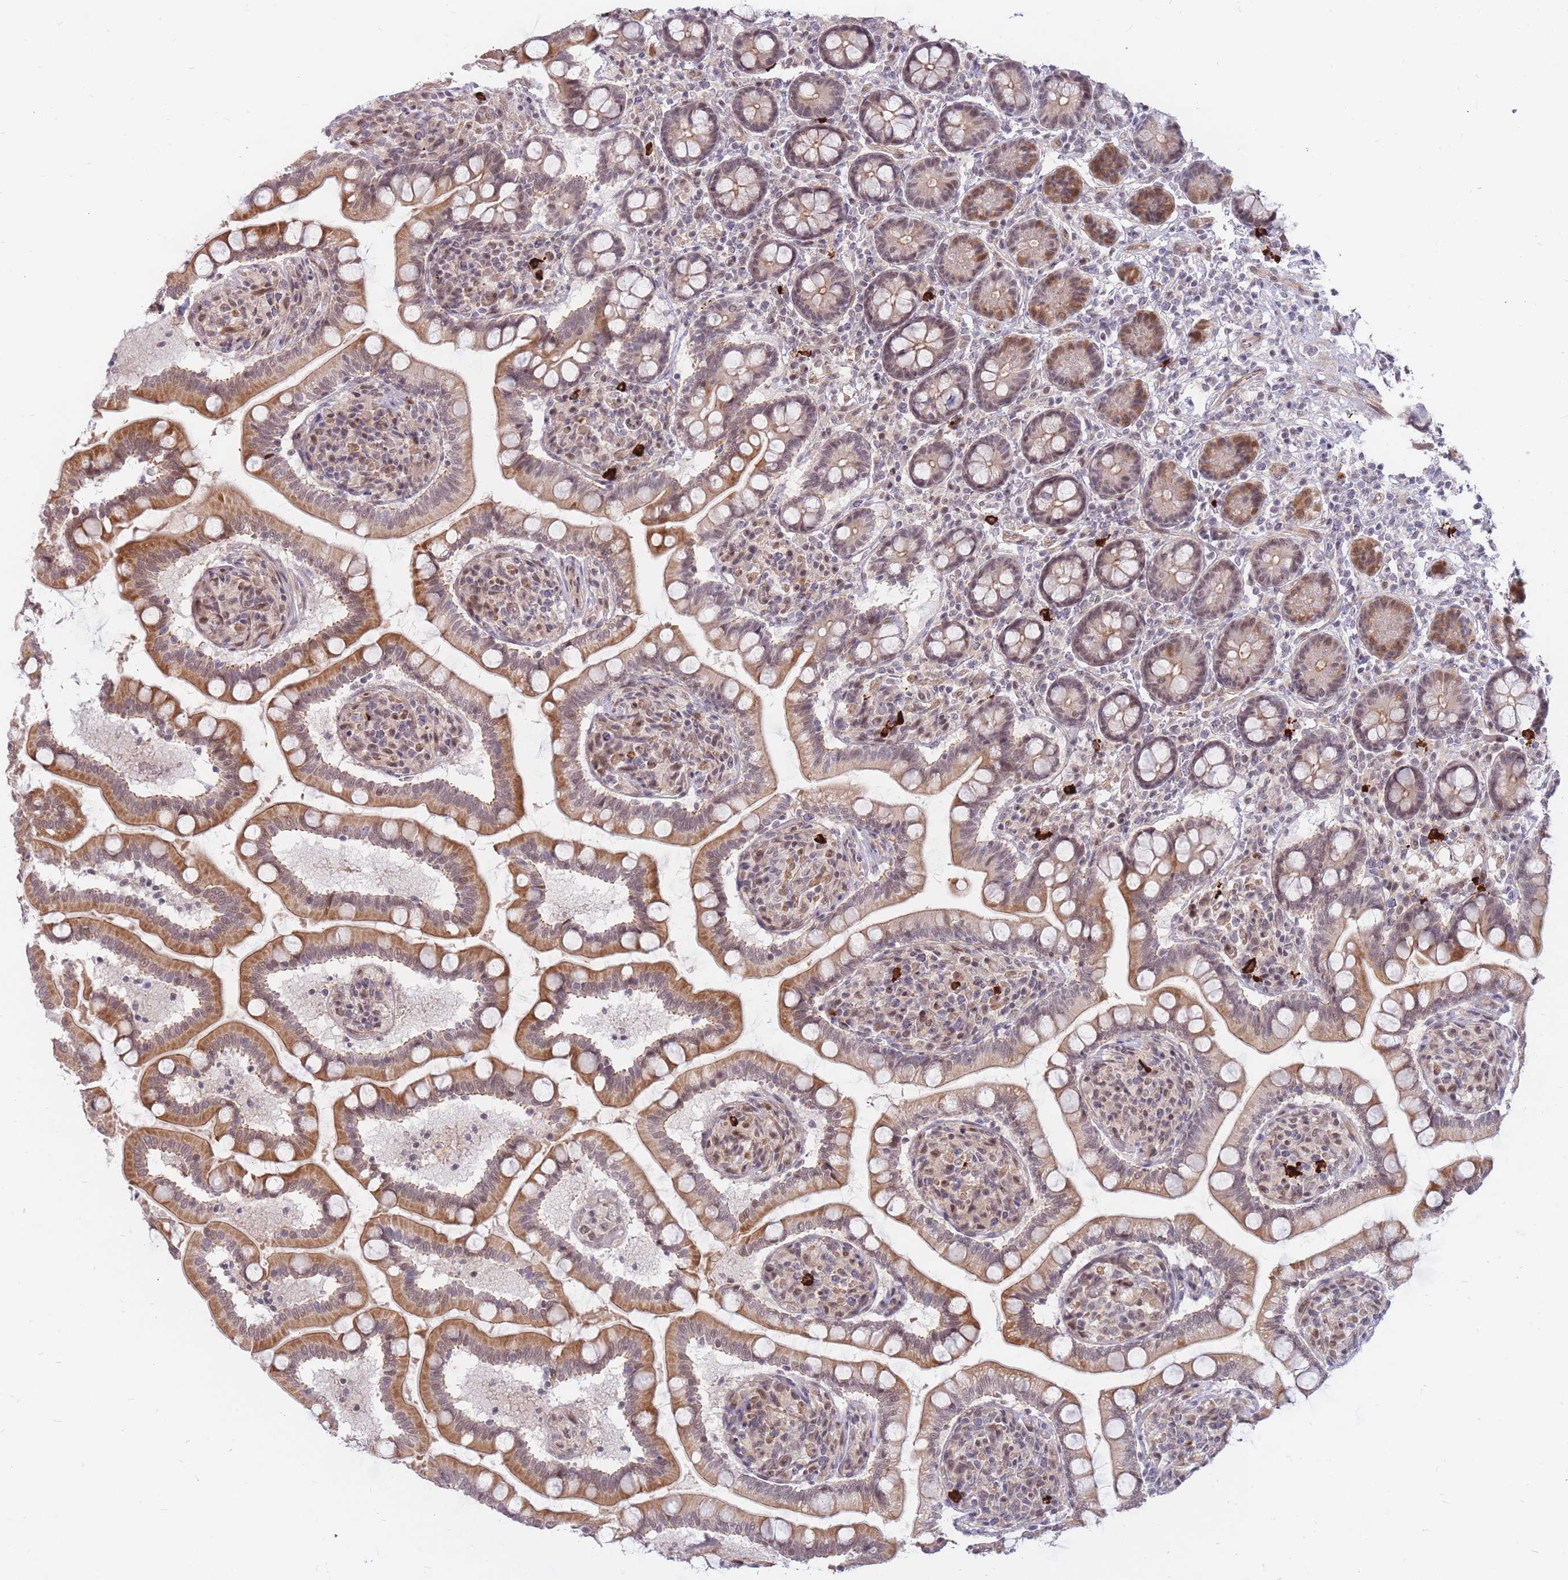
{"staining": {"intensity": "moderate", "quantity": ">75%", "location": "cytoplasmic/membranous,nuclear"}, "tissue": "small intestine", "cell_type": "Glandular cells", "image_type": "normal", "snomed": [{"axis": "morphology", "description": "Normal tissue, NOS"}, {"axis": "topography", "description": "Small intestine"}], "caption": "Immunohistochemical staining of benign human small intestine exhibits medium levels of moderate cytoplasmic/membranous,nuclear positivity in approximately >75% of glandular cells.", "gene": "ERICH6B", "patient": {"sex": "female", "age": 64}}